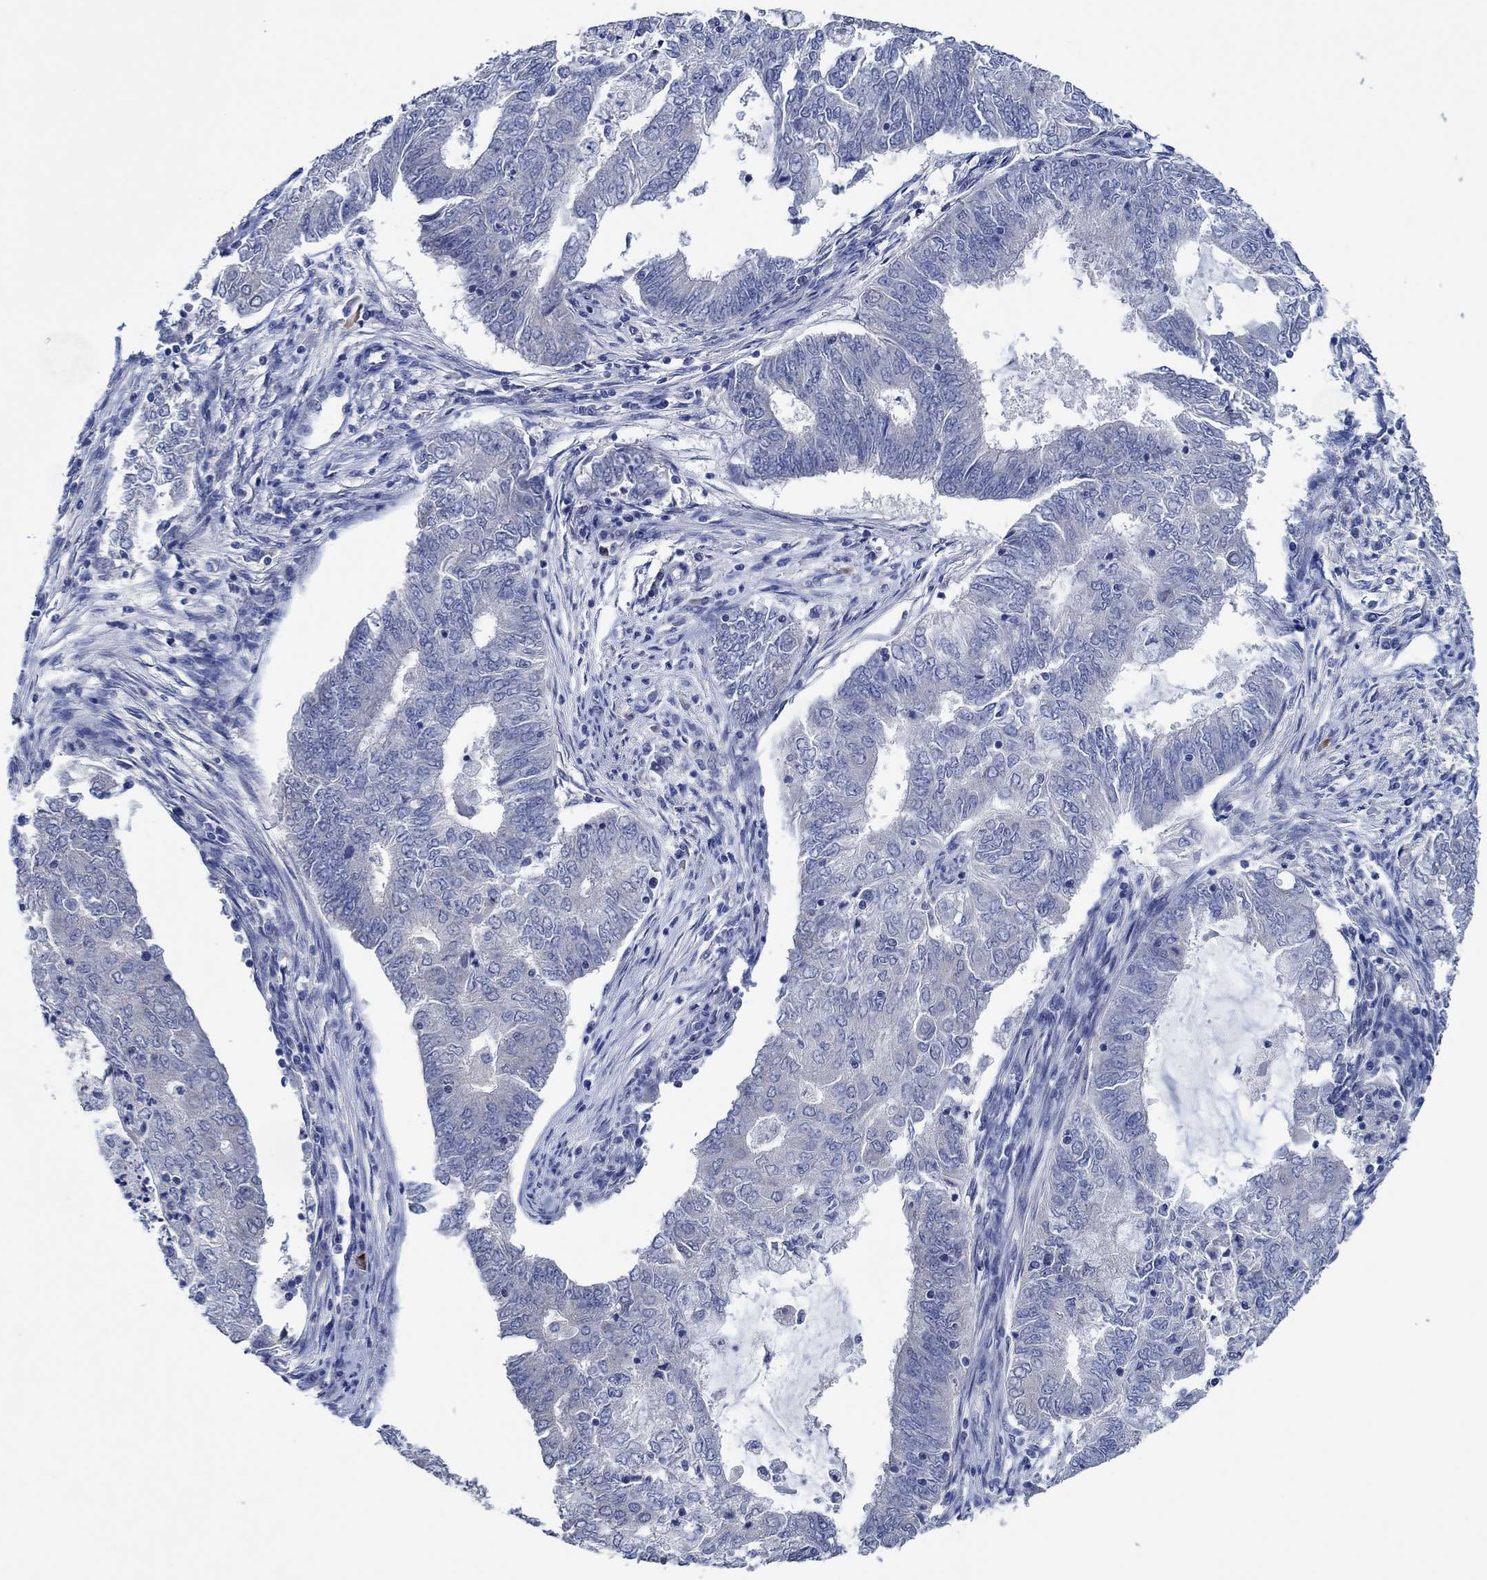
{"staining": {"intensity": "negative", "quantity": "none", "location": "none"}, "tissue": "endometrial cancer", "cell_type": "Tumor cells", "image_type": "cancer", "snomed": [{"axis": "morphology", "description": "Adenocarcinoma, NOS"}, {"axis": "topography", "description": "Endometrium"}], "caption": "High magnification brightfield microscopy of adenocarcinoma (endometrial) stained with DAB (3,3'-diaminobenzidine) (brown) and counterstained with hematoxylin (blue): tumor cells show no significant staining.", "gene": "PRRT3", "patient": {"sex": "female", "age": 62}}